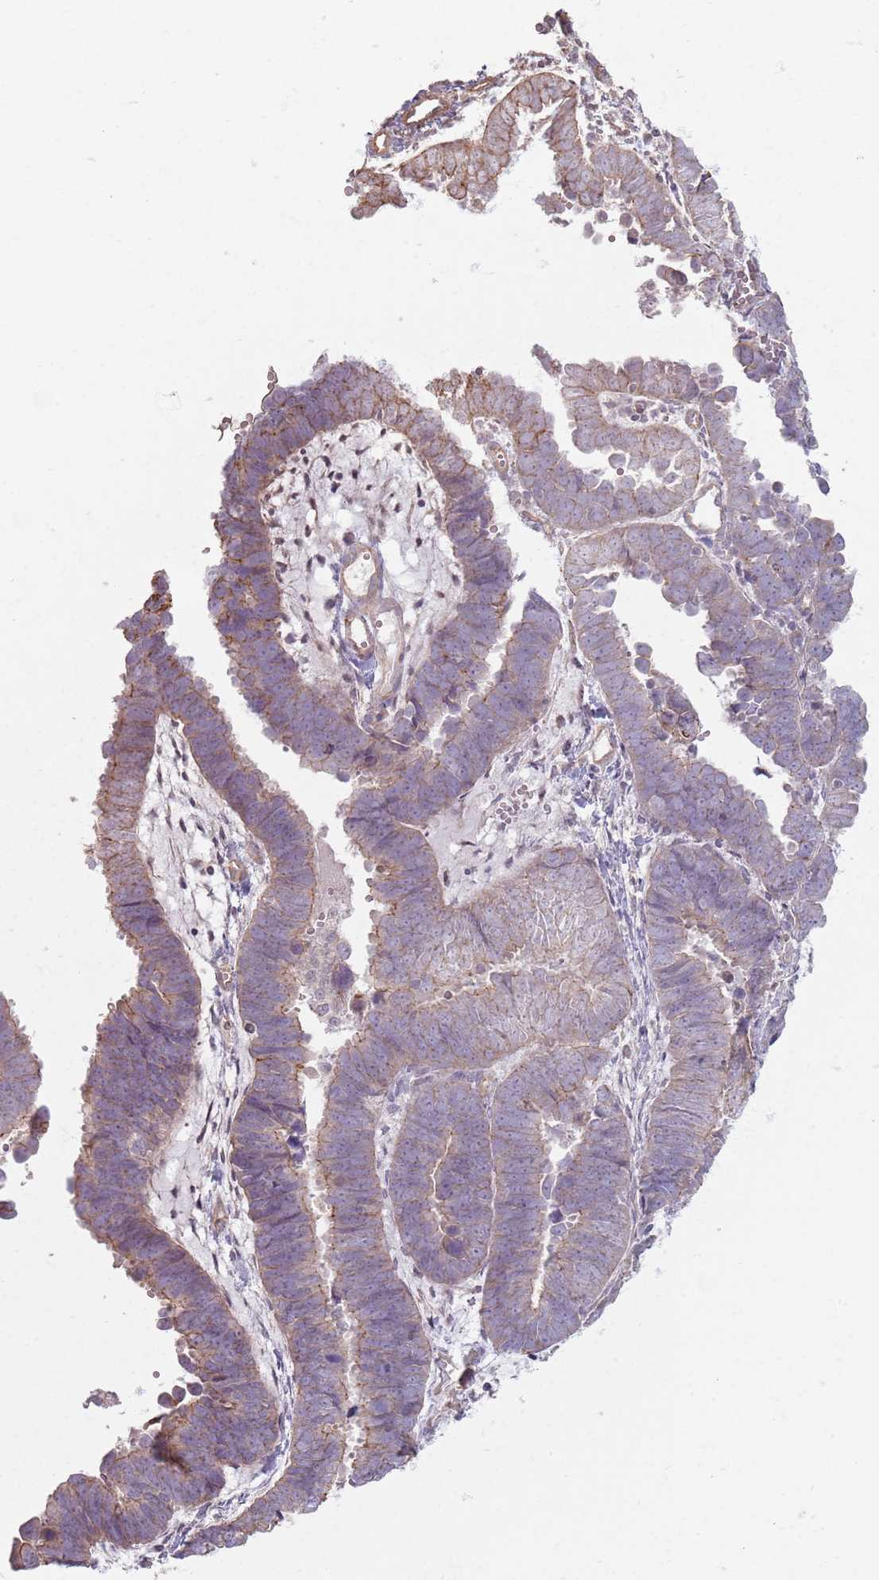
{"staining": {"intensity": "weak", "quantity": "25%-75%", "location": "cytoplasmic/membranous"}, "tissue": "endometrial cancer", "cell_type": "Tumor cells", "image_type": "cancer", "snomed": [{"axis": "morphology", "description": "Adenocarcinoma, NOS"}, {"axis": "topography", "description": "Endometrium"}], "caption": "This micrograph shows immunohistochemistry staining of human endometrial adenocarcinoma, with low weak cytoplasmic/membranous positivity in approximately 25%-75% of tumor cells.", "gene": "KCNA5", "patient": {"sex": "female", "age": 75}}